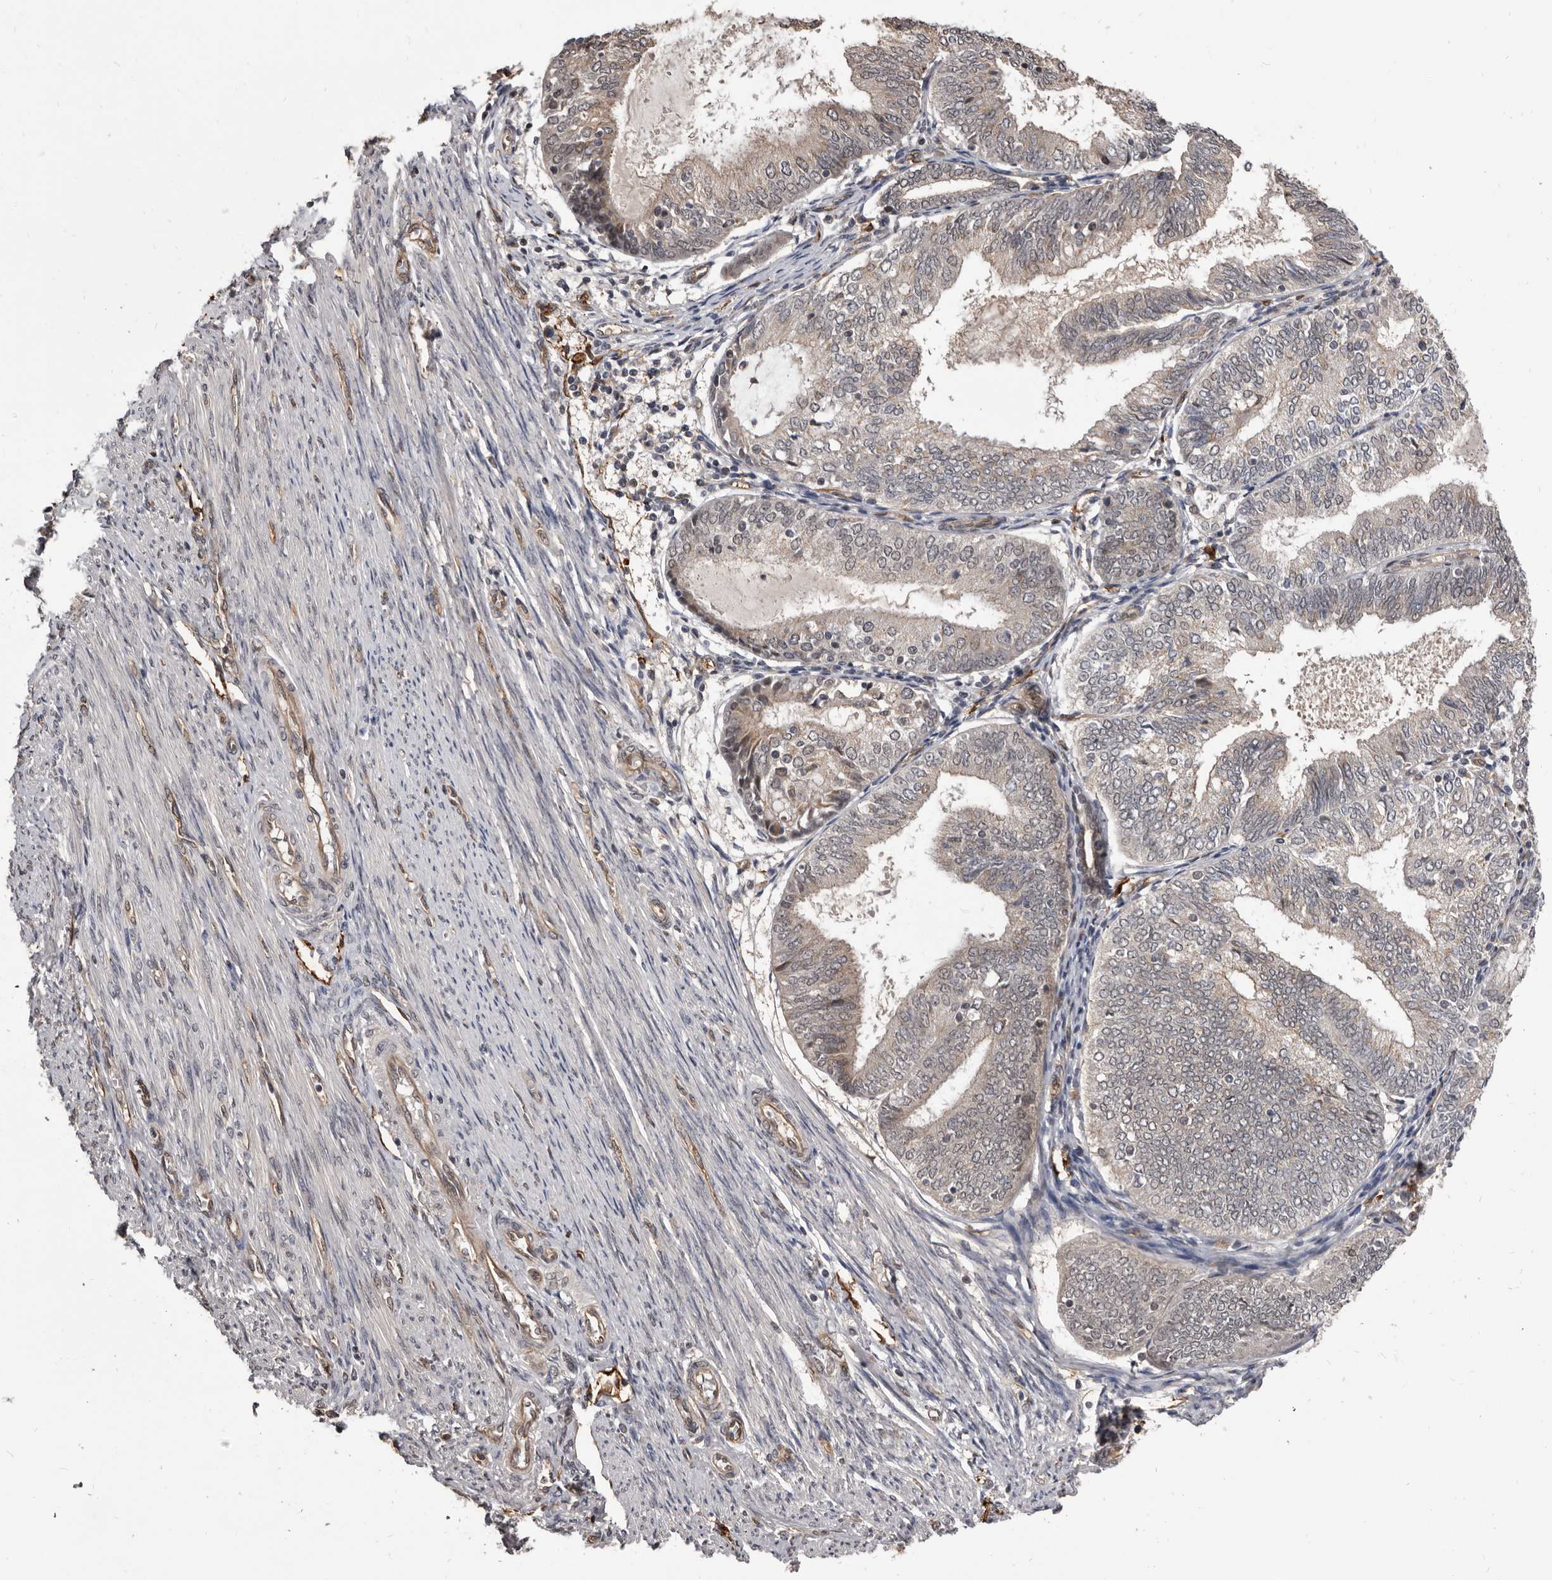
{"staining": {"intensity": "weak", "quantity": "<25%", "location": "cytoplasmic/membranous"}, "tissue": "endometrial cancer", "cell_type": "Tumor cells", "image_type": "cancer", "snomed": [{"axis": "morphology", "description": "Adenocarcinoma, NOS"}, {"axis": "topography", "description": "Endometrium"}], "caption": "This is an immunohistochemistry (IHC) micrograph of endometrial adenocarcinoma. There is no expression in tumor cells.", "gene": "ADAMTS20", "patient": {"sex": "female", "age": 81}}